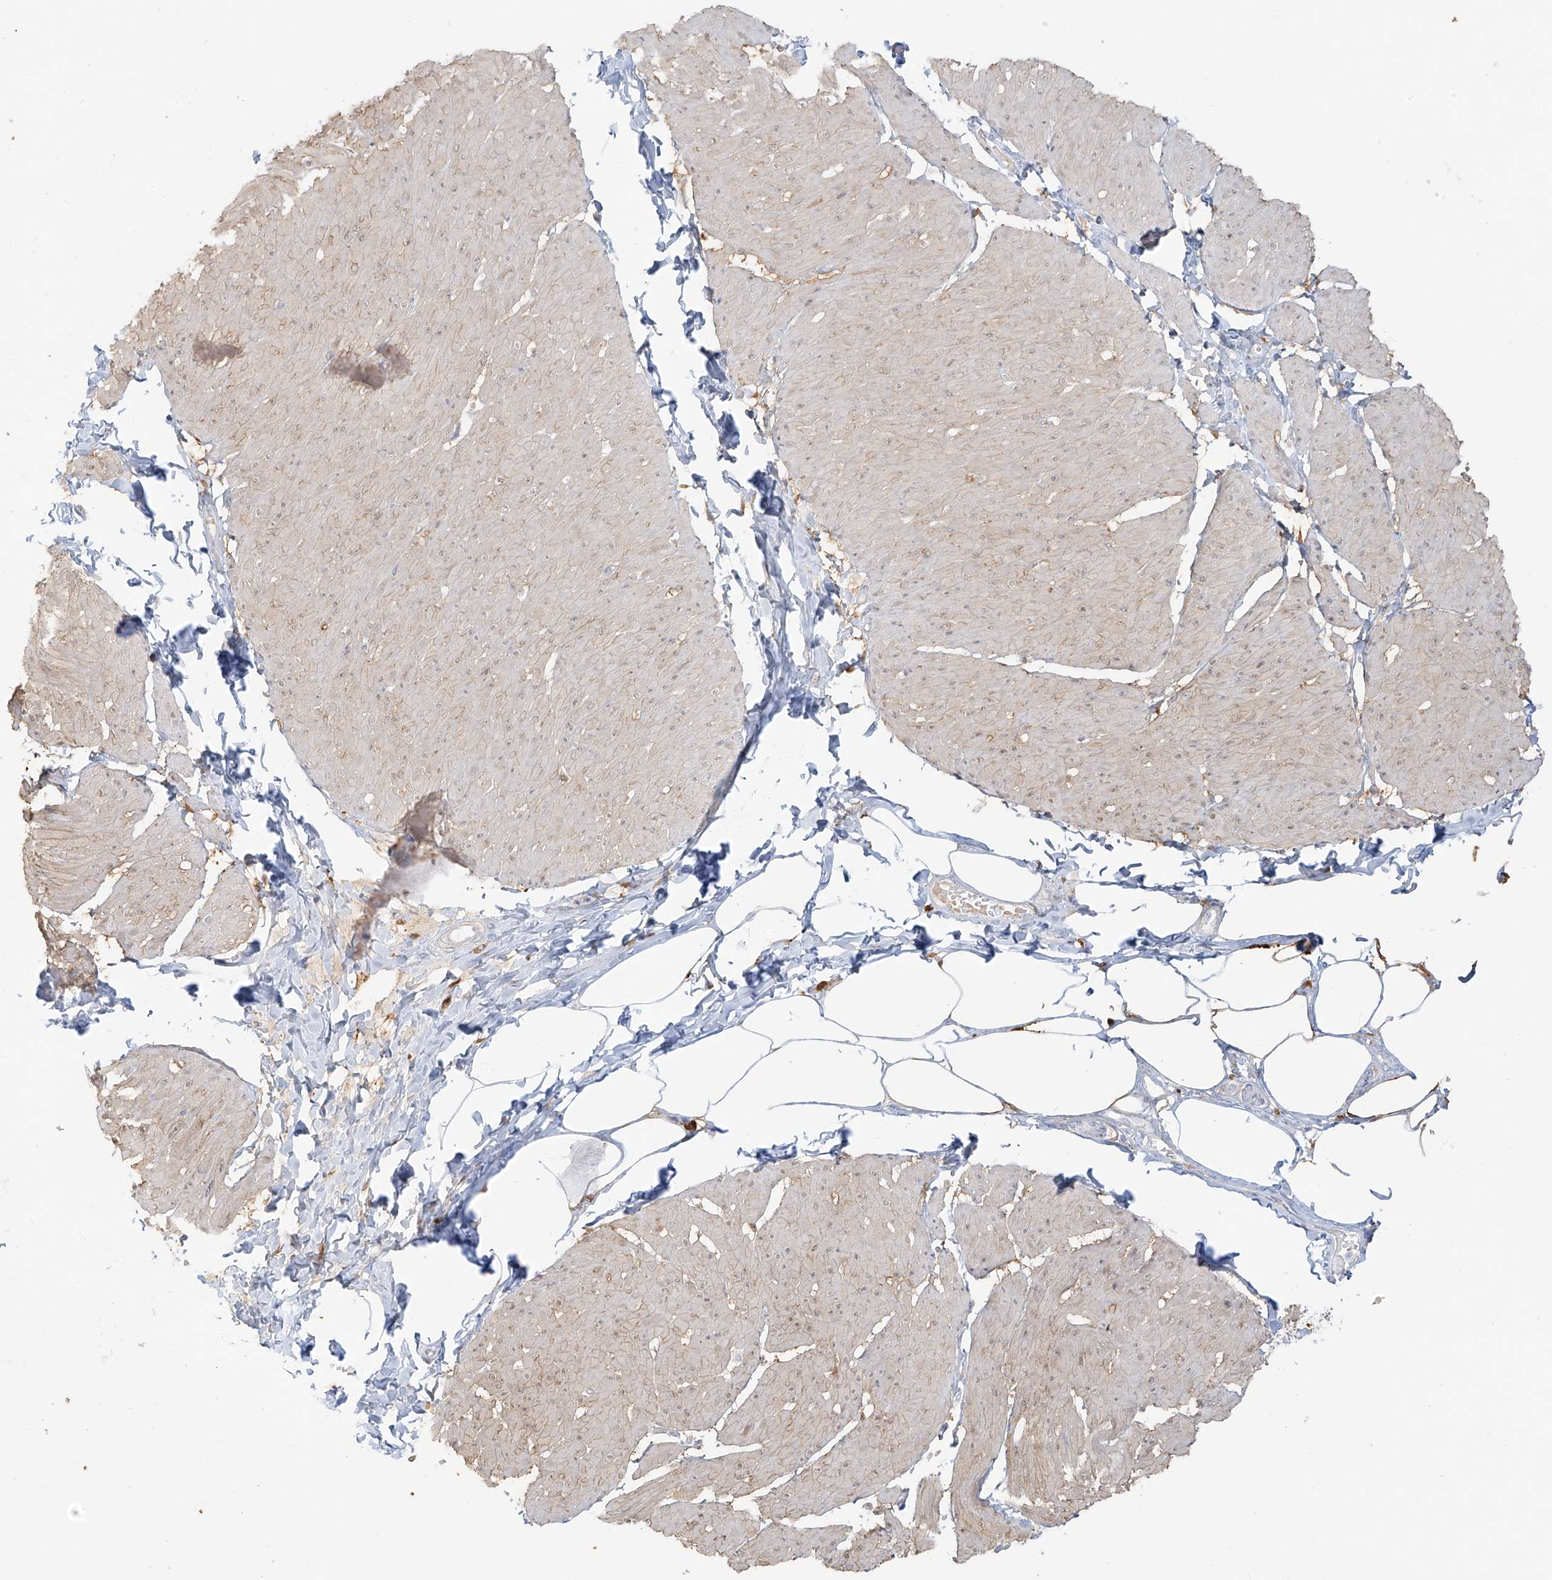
{"staining": {"intensity": "negative", "quantity": "none", "location": "none"}, "tissue": "smooth muscle", "cell_type": "Smooth muscle cells", "image_type": "normal", "snomed": [{"axis": "morphology", "description": "Urothelial carcinoma, High grade"}, {"axis": "topography", "description": "Urinary bladder"}], "caption": "DAB (3,3'-diaminobenzidine) immunohistochemical staining of normal smooth muscle exhibits no significant positivity in smooth muscle cells.", "gene": "UPK1B", "patient": {"sex": "male", "age": 46}}